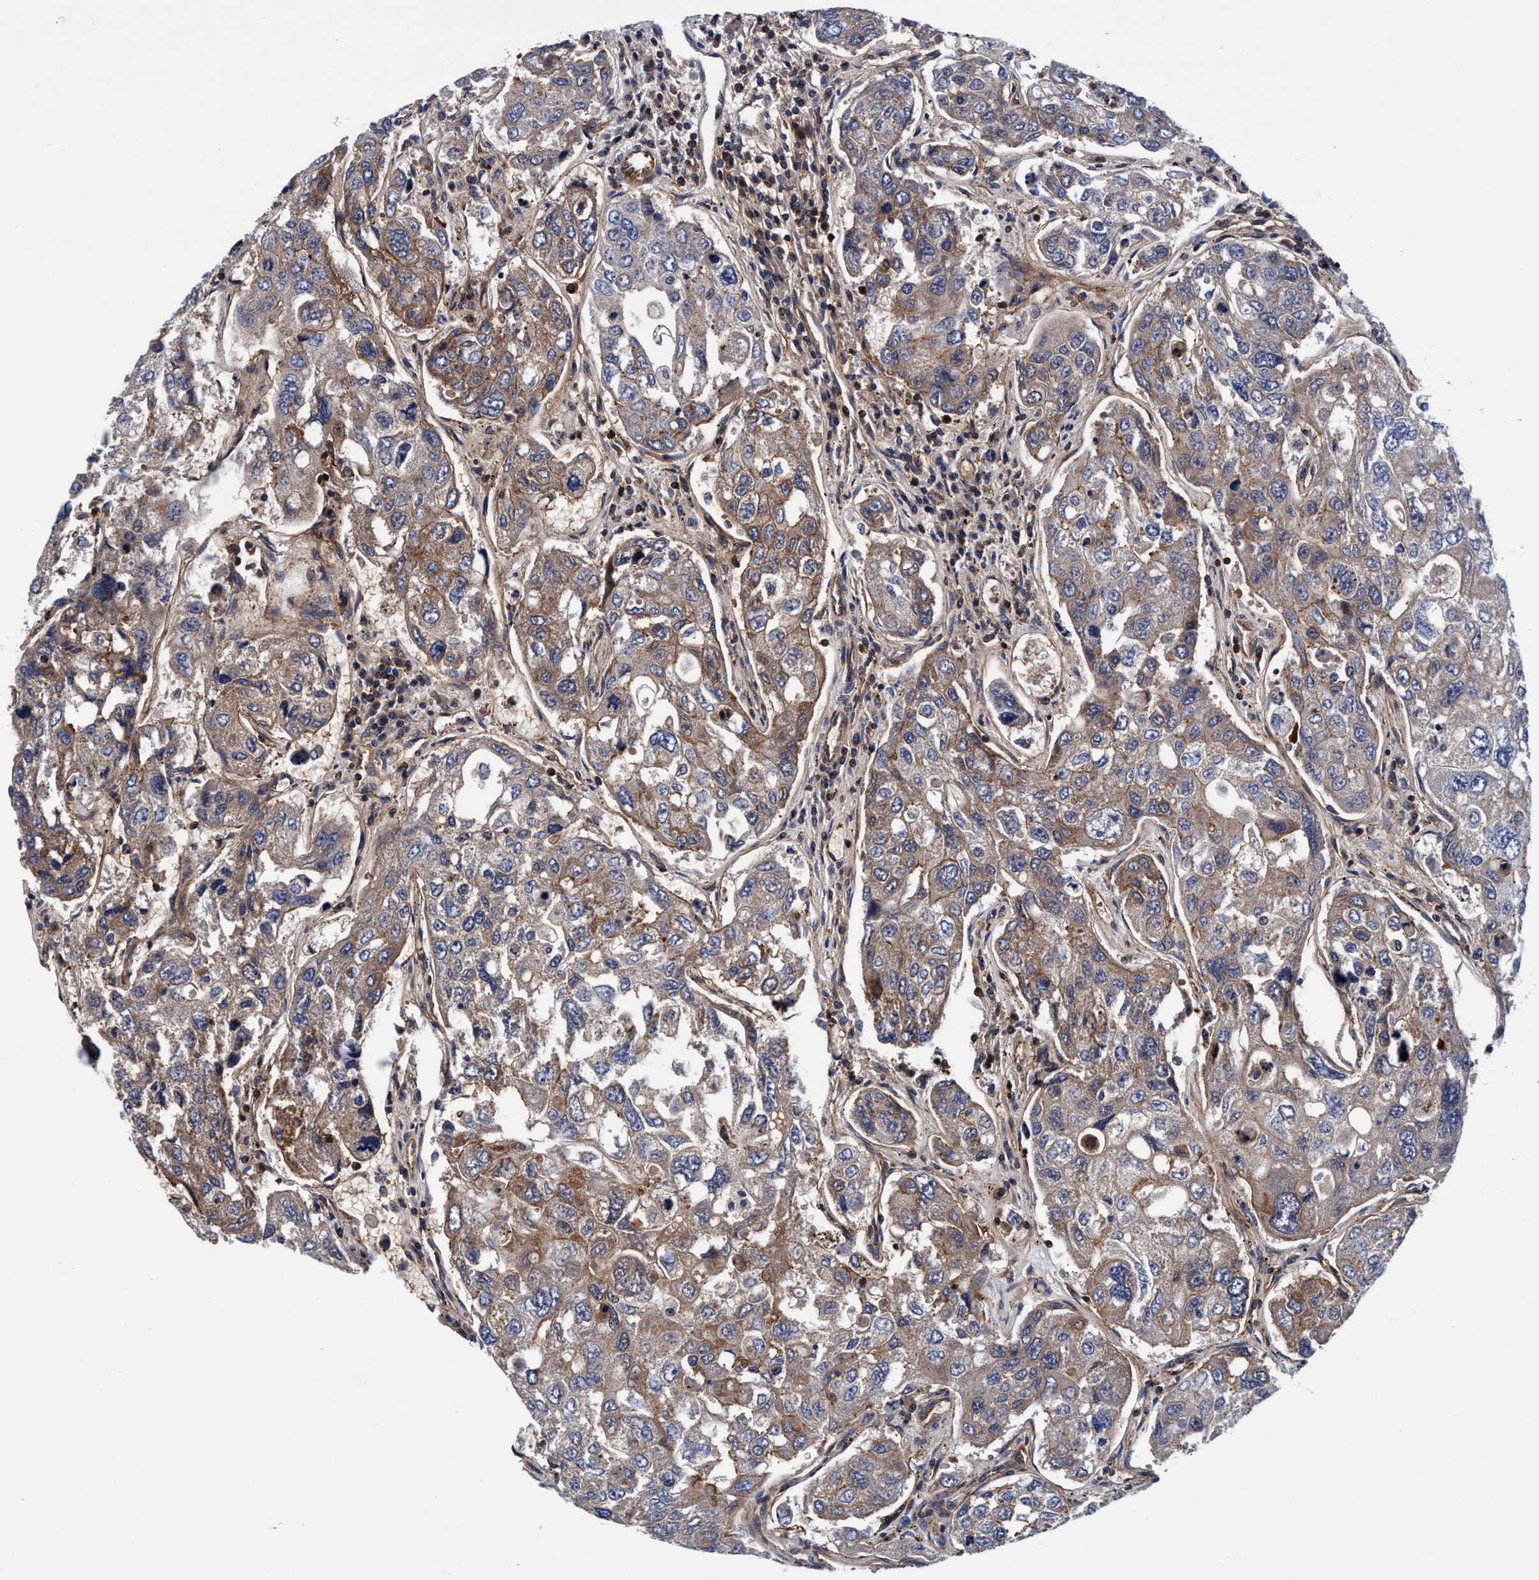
{"staining": {"intensity": "moderate", "quantity": ">75%", "location": "cytoplasmic/membranous"}, "tissue": "urothelial cancer", "cell_type": "Tumor cells", "image_type": "cancer", "snomed": [{"axis": "morphology", "description": "Urothelial carcinoma, High grade"}, {"axis": "topography", "description": "Lymph node"}, {"axis": "topography", "description": "Urinary bladder"}], "caption": "Immunohistochemistry staining of urothelial cancer, which reveals medium levels of moderate cytoplasmic/membranous staining in approximately >75% of tumor cells indicating moderate cytoplasmic/membranous protein expression. The staining was performed using DAB (3,3'-diaminobenzidine) (brown) for protein detection and nuclei were counterstained in hematoxylin (blue).", "gene": "MCM3AP", "patient": {"sex": "male", "age": 51}}